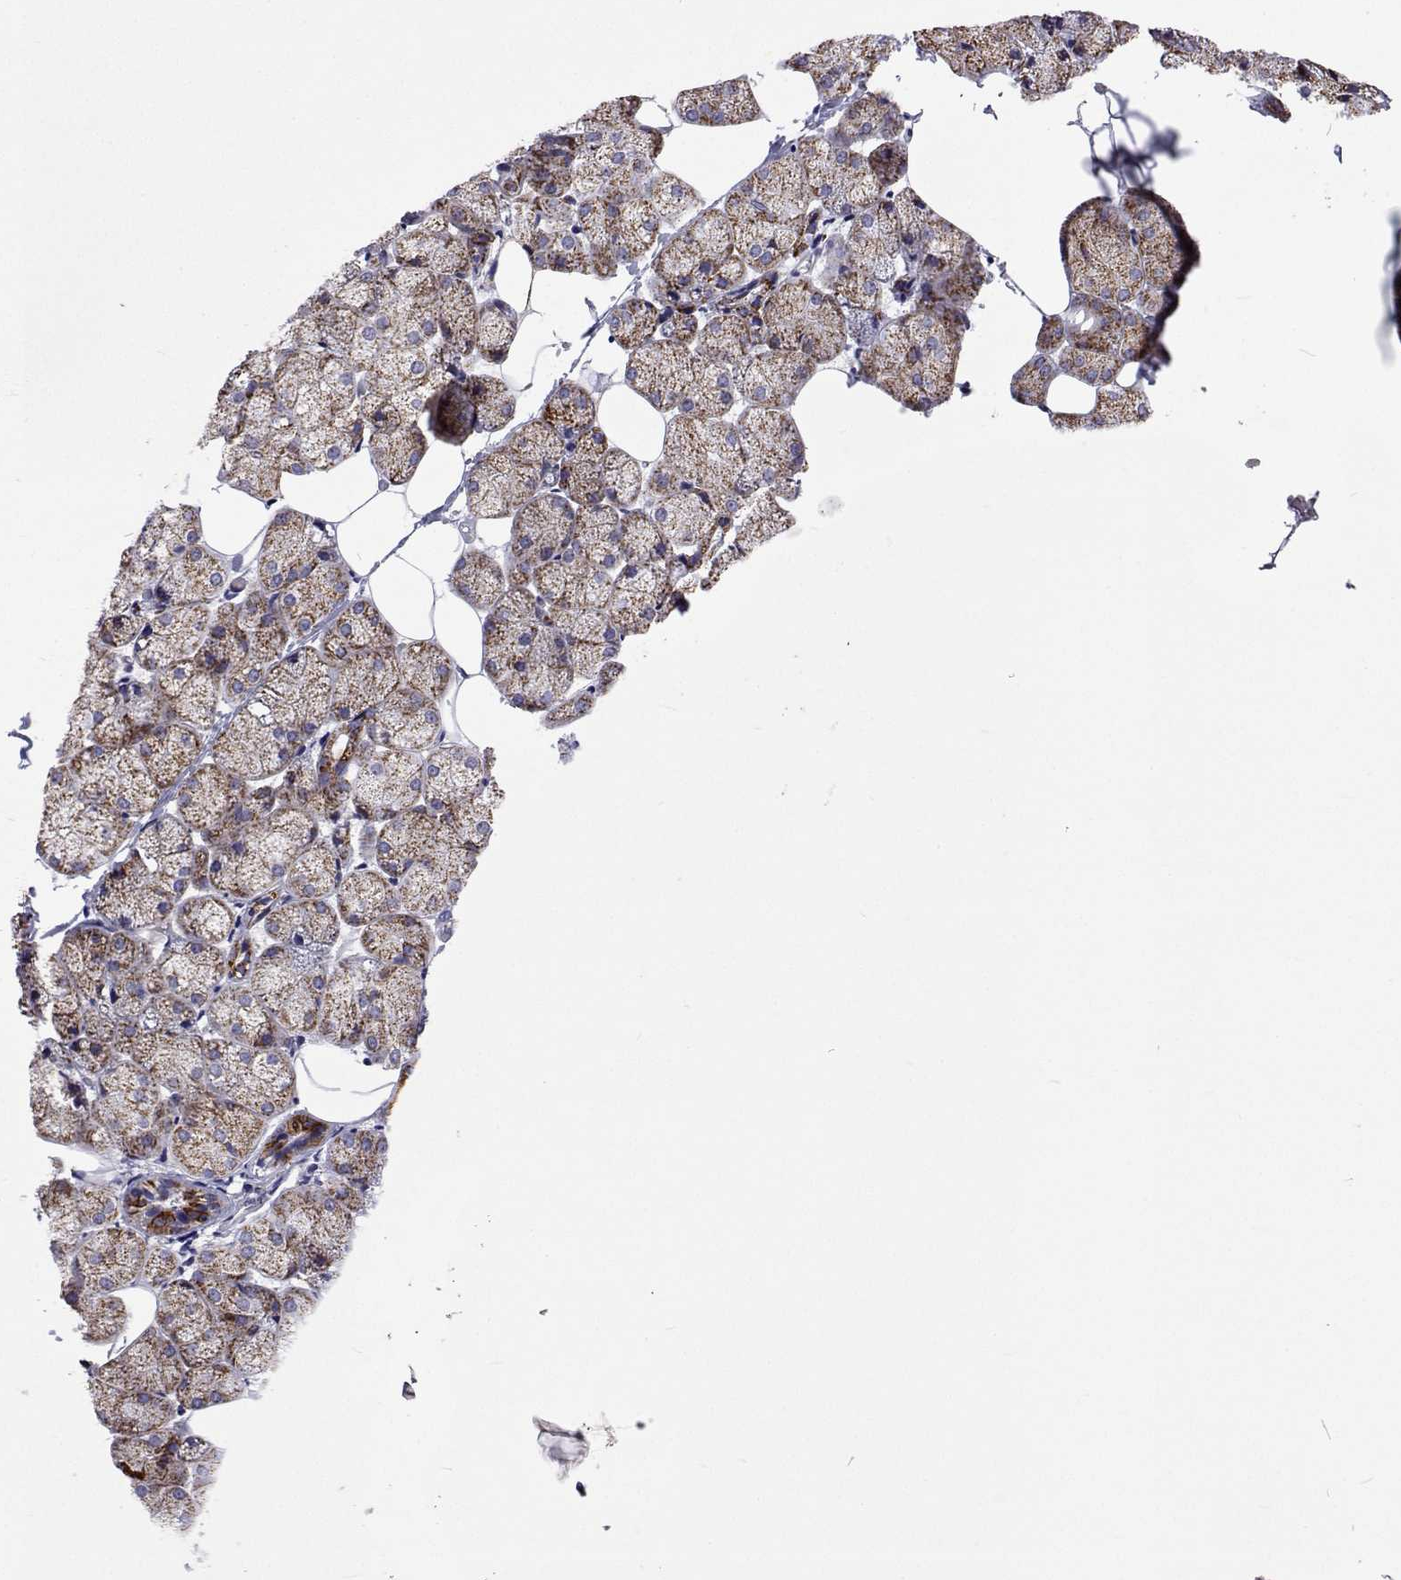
{"staining": {"intensity": "strong", "quantity": ">75%", "location": "cytoplasmic/membranous"}, "tissue": "salivary gland", "cell_type": "Glandular cells", "image_type": "normal", "snomed": [{"axis": "morphology", "description": "Normal tissue, NOS"}, {"axis": "topography", "description": "Salivary gland"}], "caption": "Glandular cells exhibit high levels of strong cytoplasmic/membranous expression in approximately >75% of cells in benign human salivary gland. (Brightfield microscopy of DAB IHC at high magnification).", "gene": "MCCC2", "patient": {"sex": "male", "age": 38}}